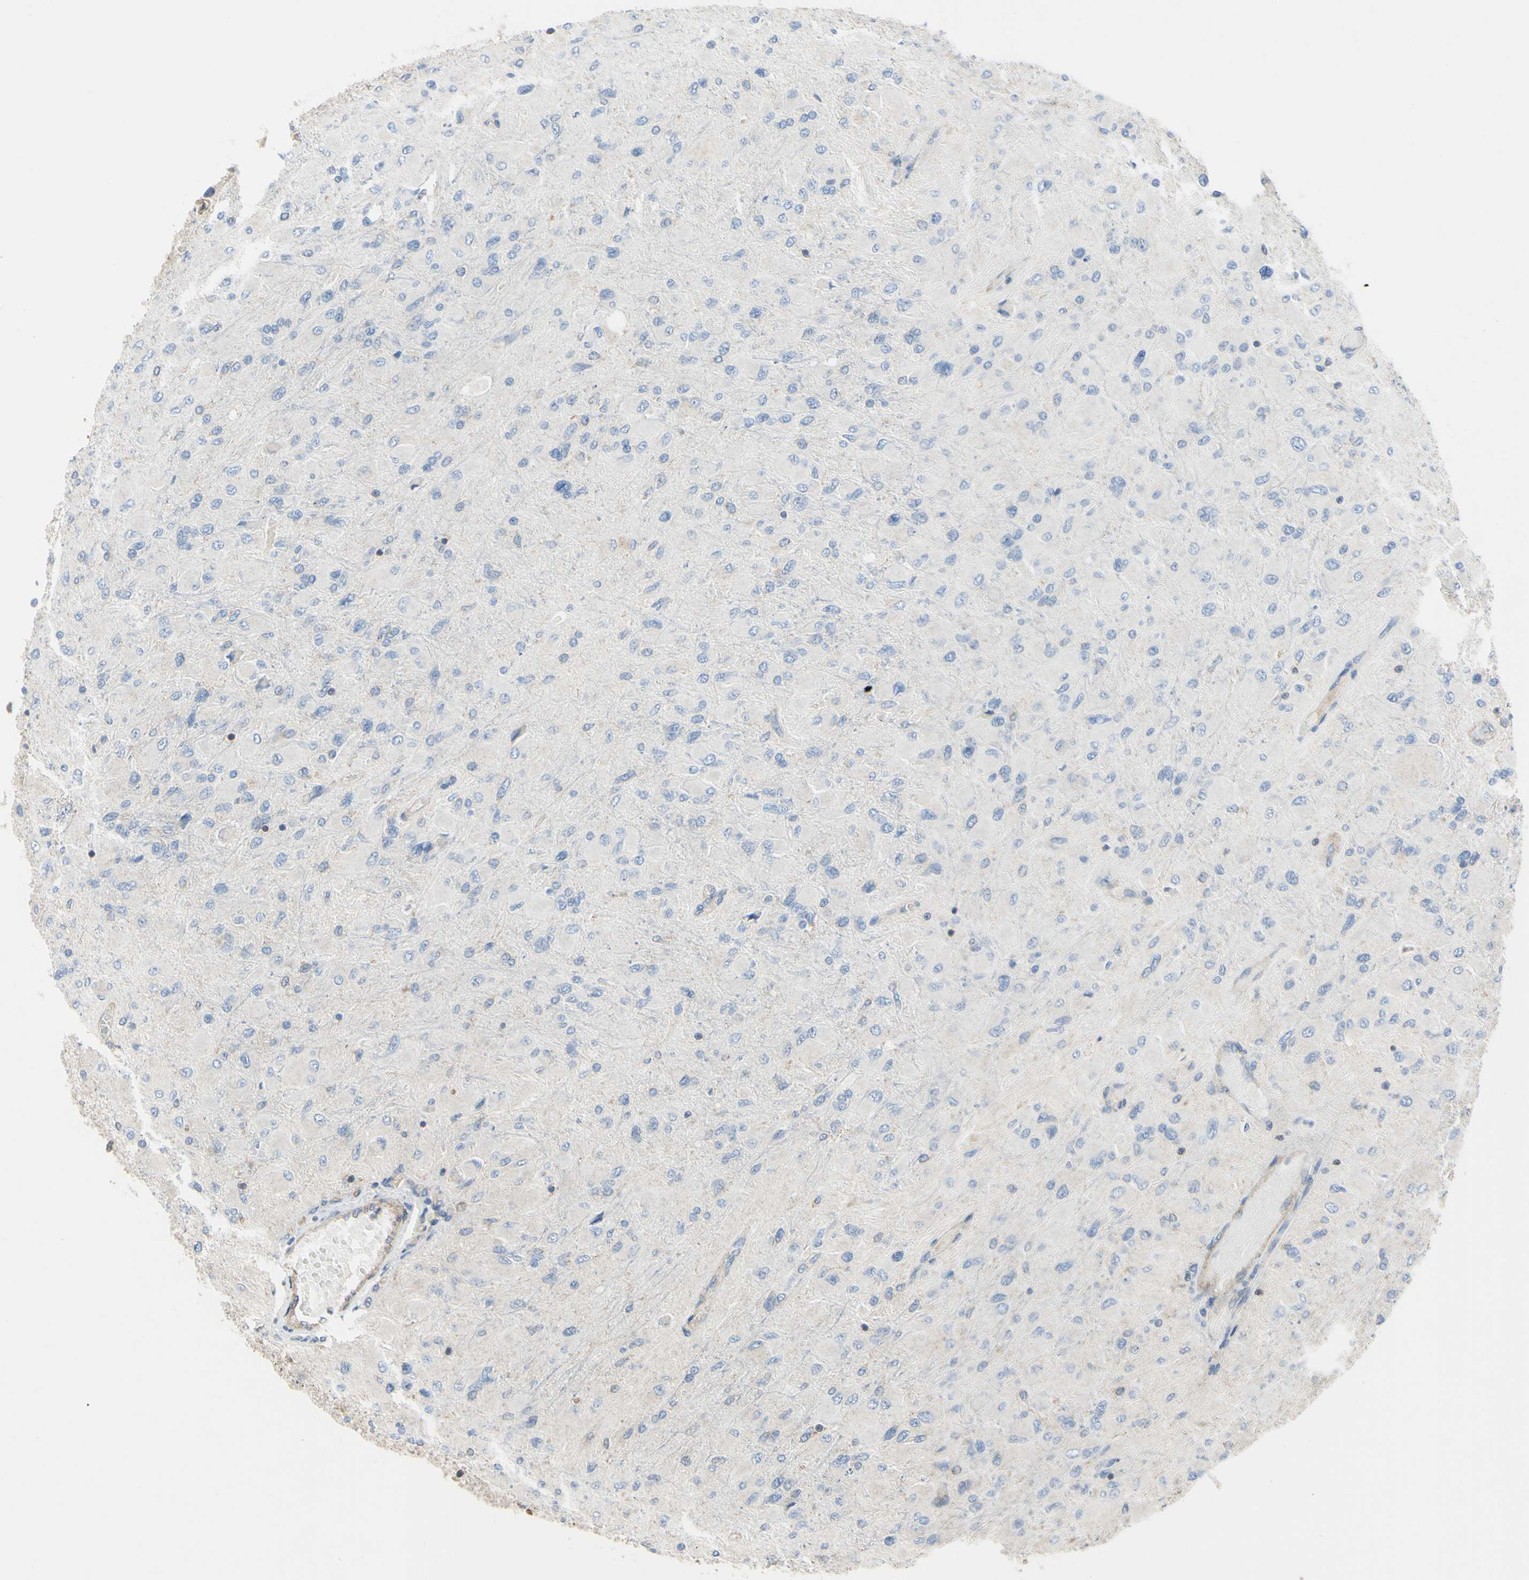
{"staining": {"intensity": "negative", "quantity": "none", "location": "none"}, "tissue": "glioma", "cell_type": "Tumor cells", "image_type": "cancer", "snomed": [{"axis": "morphology", "description": "Glioma, malignant, High grade"}, {"axis": "topography", "description": "Cerebral cortex"}], "caption": "Immunohistochemistry (IHC) of human high-grade glioma (malignant) demonstrates no staining in tumor cells.", "gene": "BECN1", "patient": {"sex": "female", "age": 36}}